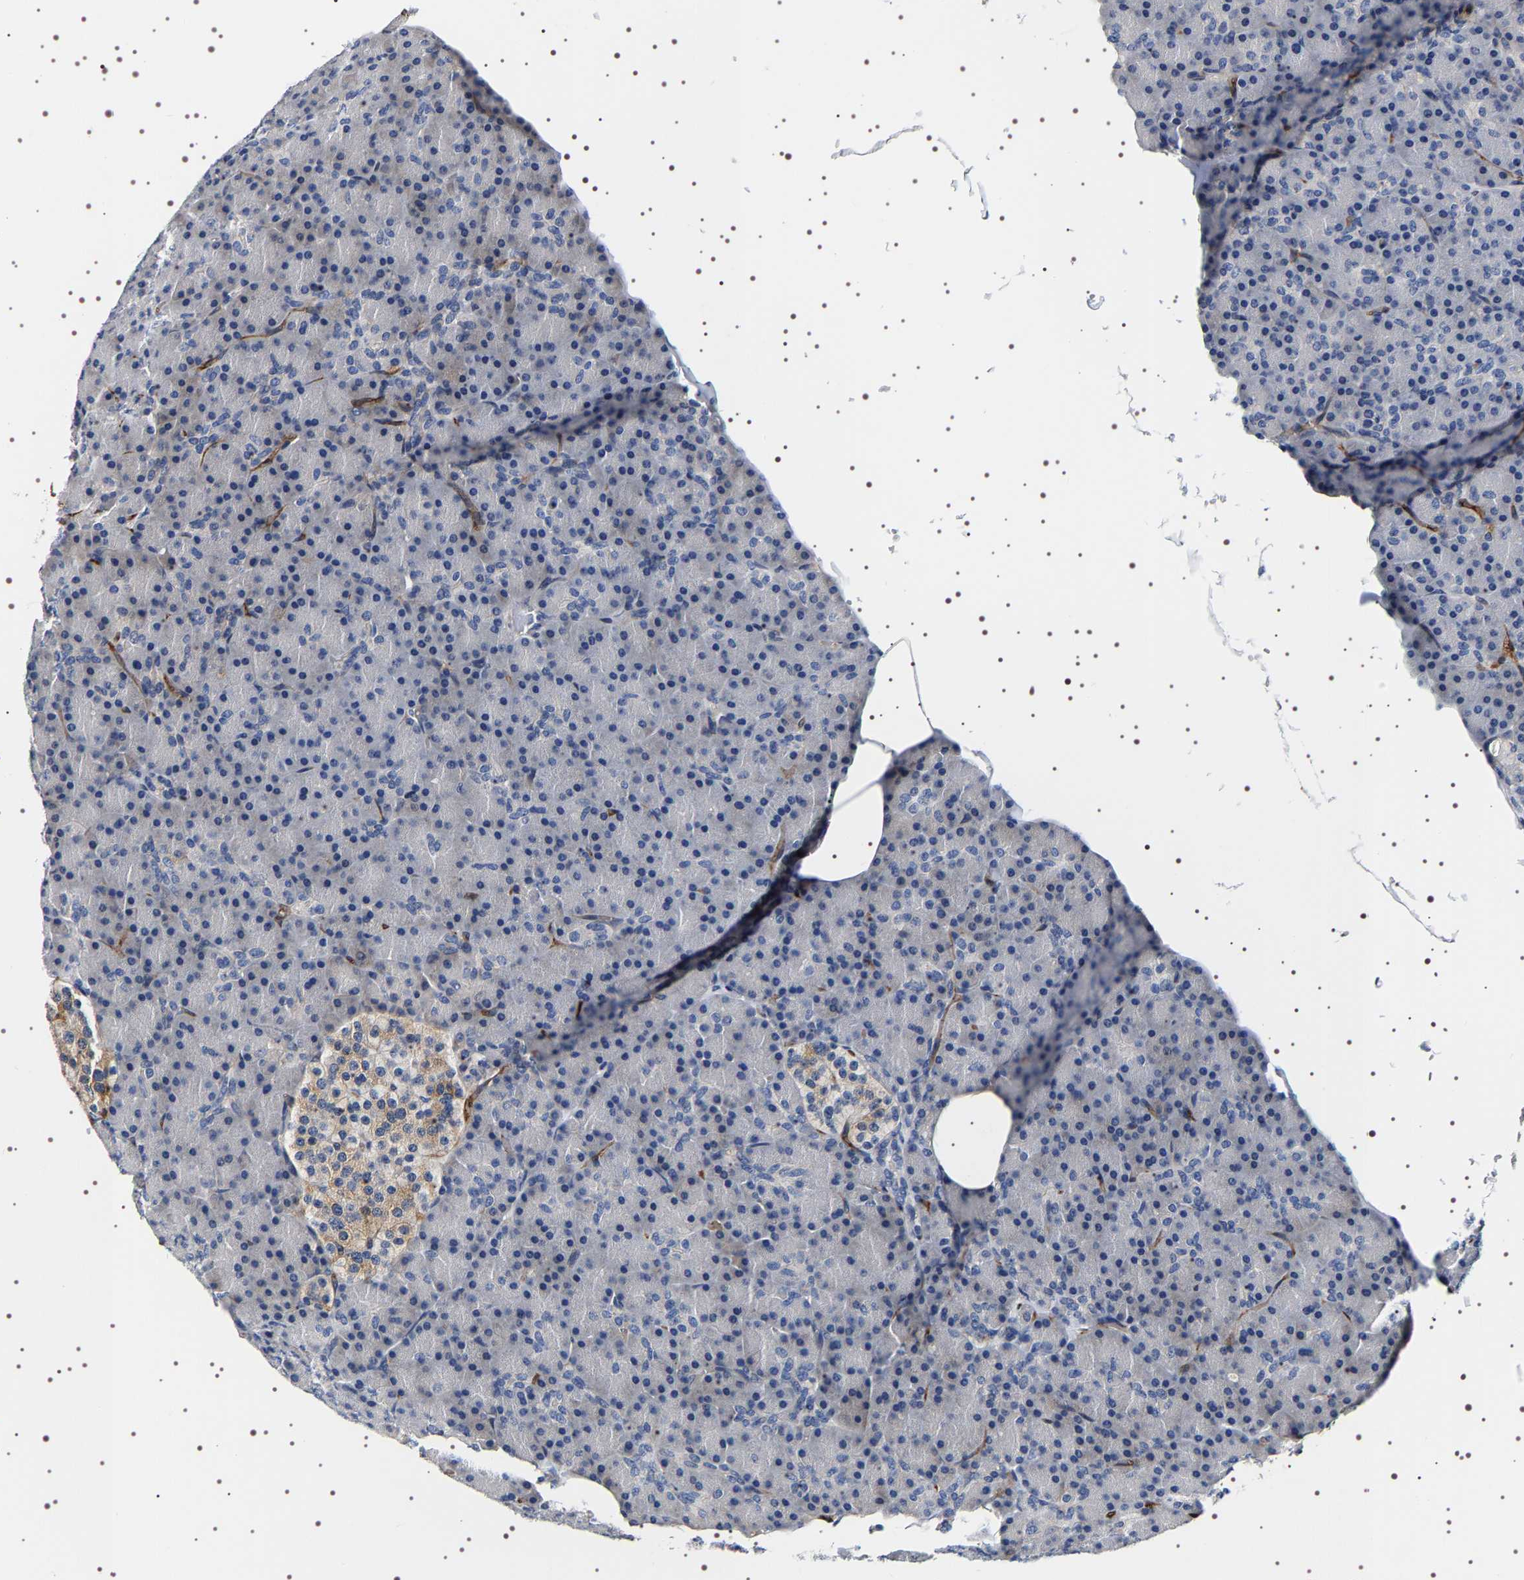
{"staining": {"intensity": "negative", "quantity": "none", "location": "none"}, "tissue": "pancreas", "cell_type": "Exocrine glandular cells", "image_type": "normal", "snomed": [{"axis": "morphology", "description": "Normal tissue, NOS"}, {"axis": "topography", "description": "Pancreas"}], "caption": "Photomicrograph shows no significant protein staining in exocrine glandular cells of benign pancreas.", "gene": "ALPL", "patient": {"sex": "female", "age": 43}}